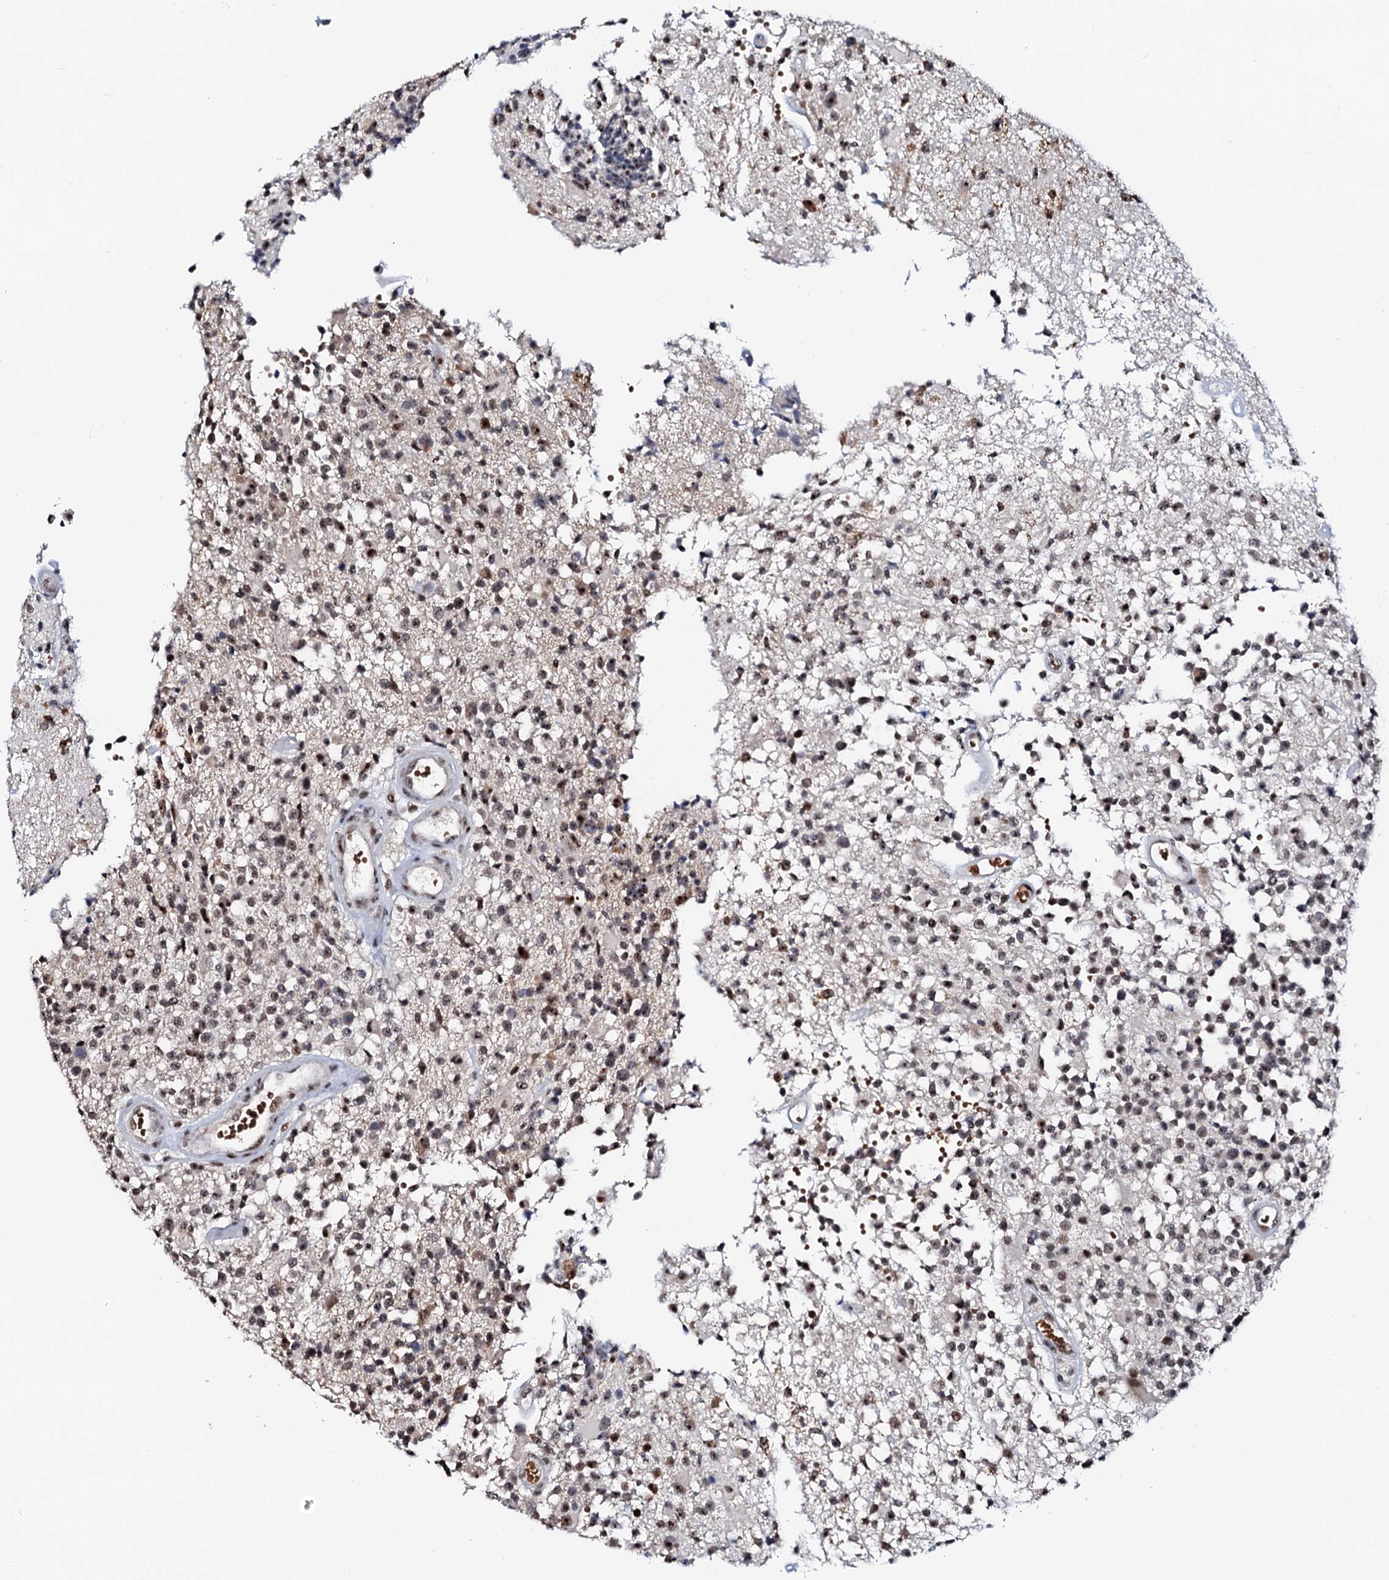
{"staining": {"intensity": "moderate", "quantity": ">75%", "location": "nuclear"}, "tissue": "glioma", "cell_type": "Tumor cells", "image_type": "cancer", "snomed": [{"axis": "morphology", "description": "Glioma, malignant, High grade"}, {"axis": "morphology", "description": "Glioblastoma, NOS"}, {"axis": "topography", "description": "Brain"}], "caption": "Immunohistochemistry (DAB (3,3'-diaminobenzidine)) staining of malignant glioma (high-grade) exhibits moderate nuclear protein positivity in approximately >75% of tumor cells.", "gene": "NEUROG3", "patient": {"sex": "male", "age": 60}}